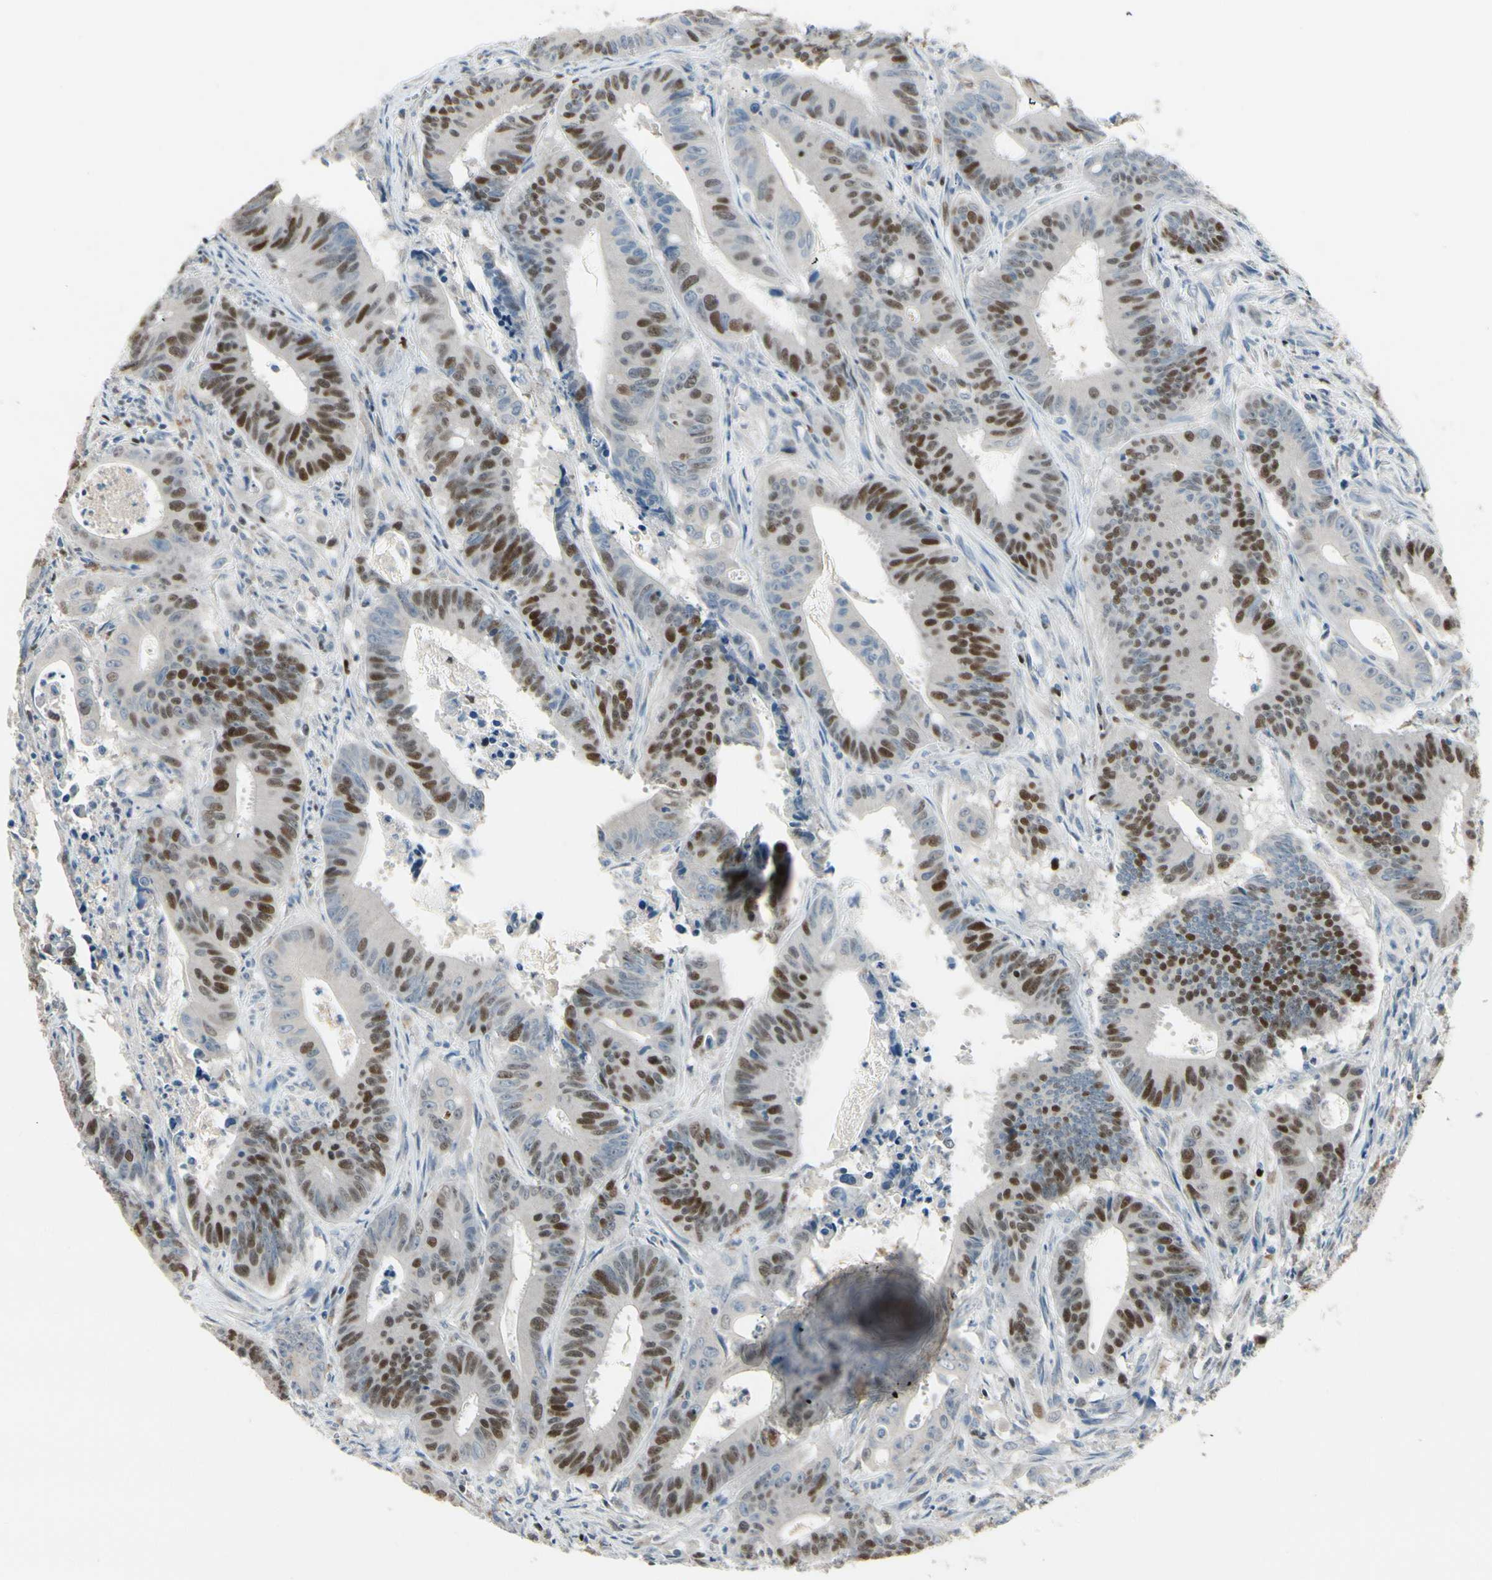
{"staining": {"intensity": "strong", "quantity": "25%-75%", "location": "nuclear"}, "tissue": "colorectal cancer", "cell_type": "Tumor cells", "image_type": "cancer", "snomed": [{"axis": "morphology", "description": "Adenocarcinoma, NOS"}, {"axis": "topography", "description": "Colon"}], "caption": "An image of colorectal cancer (adenocarcinoma) stained for a protein exhibits strong nuclear brown staining in tumor cells. (brown staining indicates protein expression, while blue staining denotes nuclei).", "gene": "ZKSCAN4", "patient": {"sex": "male", "age": 45}}